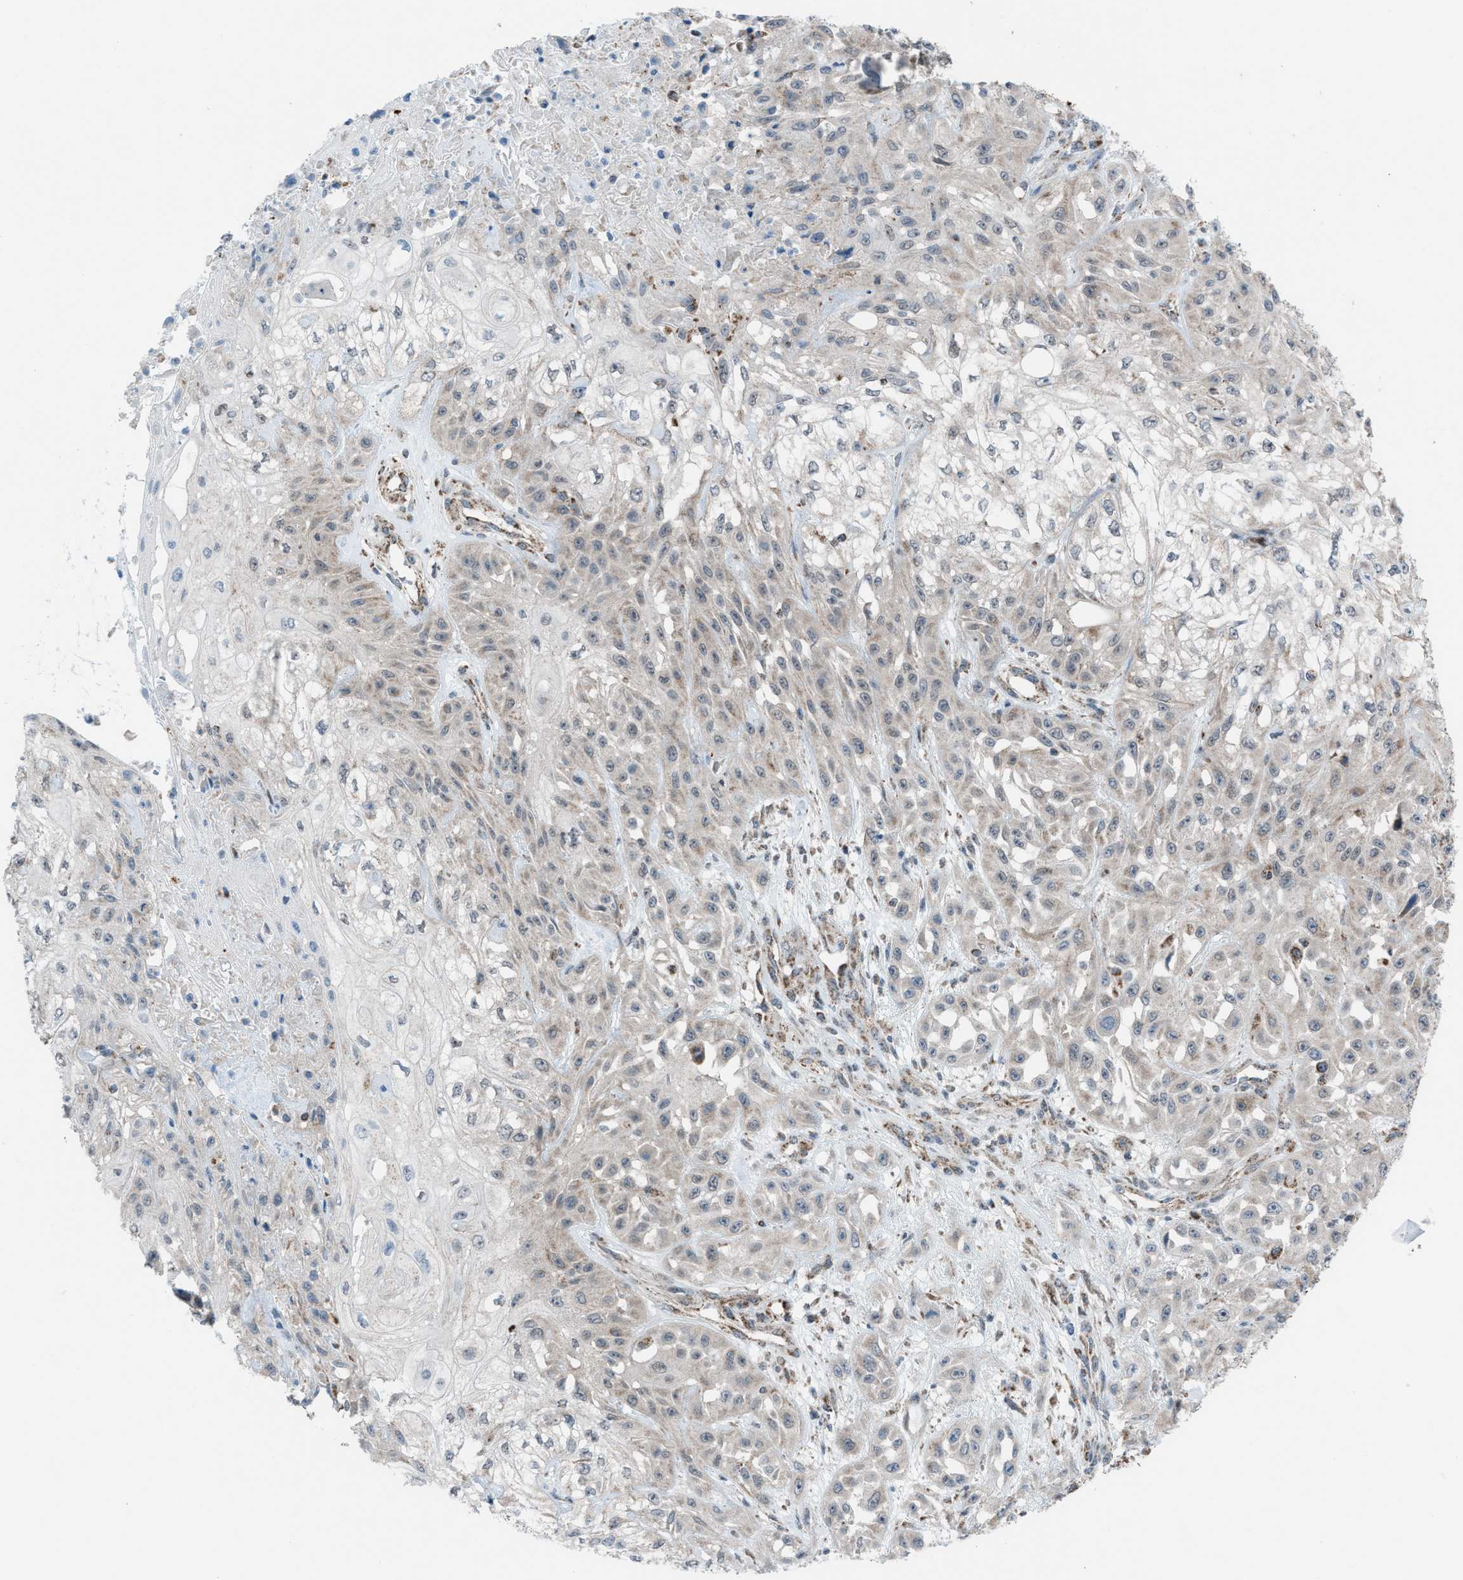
{"staining": {"intensity": "negative", "quantity": "none", "location": "none"}, "tissue": "skin cancer", "cell_type": "Tumor cells", "image_type": "cancer", "snomed": [{"axis": "morphology", "description": "Squamous cell carcinoma, NOS"}, {"axis": "morphology", "description": "Squamous cell carcinoma, metastatic, NOS"}, {"axis": "topography", "description": "Skin"}, {"axis": "topography", "description": "Lymph node"}], "caption": "Skin cancer (metastatic squamous cell carcinoma) was stained to show a protein in brown. There is no significant positivity in tumor cells. The staining is performed using DAB (3,3'-diaminobenzidine) brown chromogen with nuclei counter-stained in using hematoxylin.", "gene": "SRM", "patient": {"sex": "male", "age": 75}}